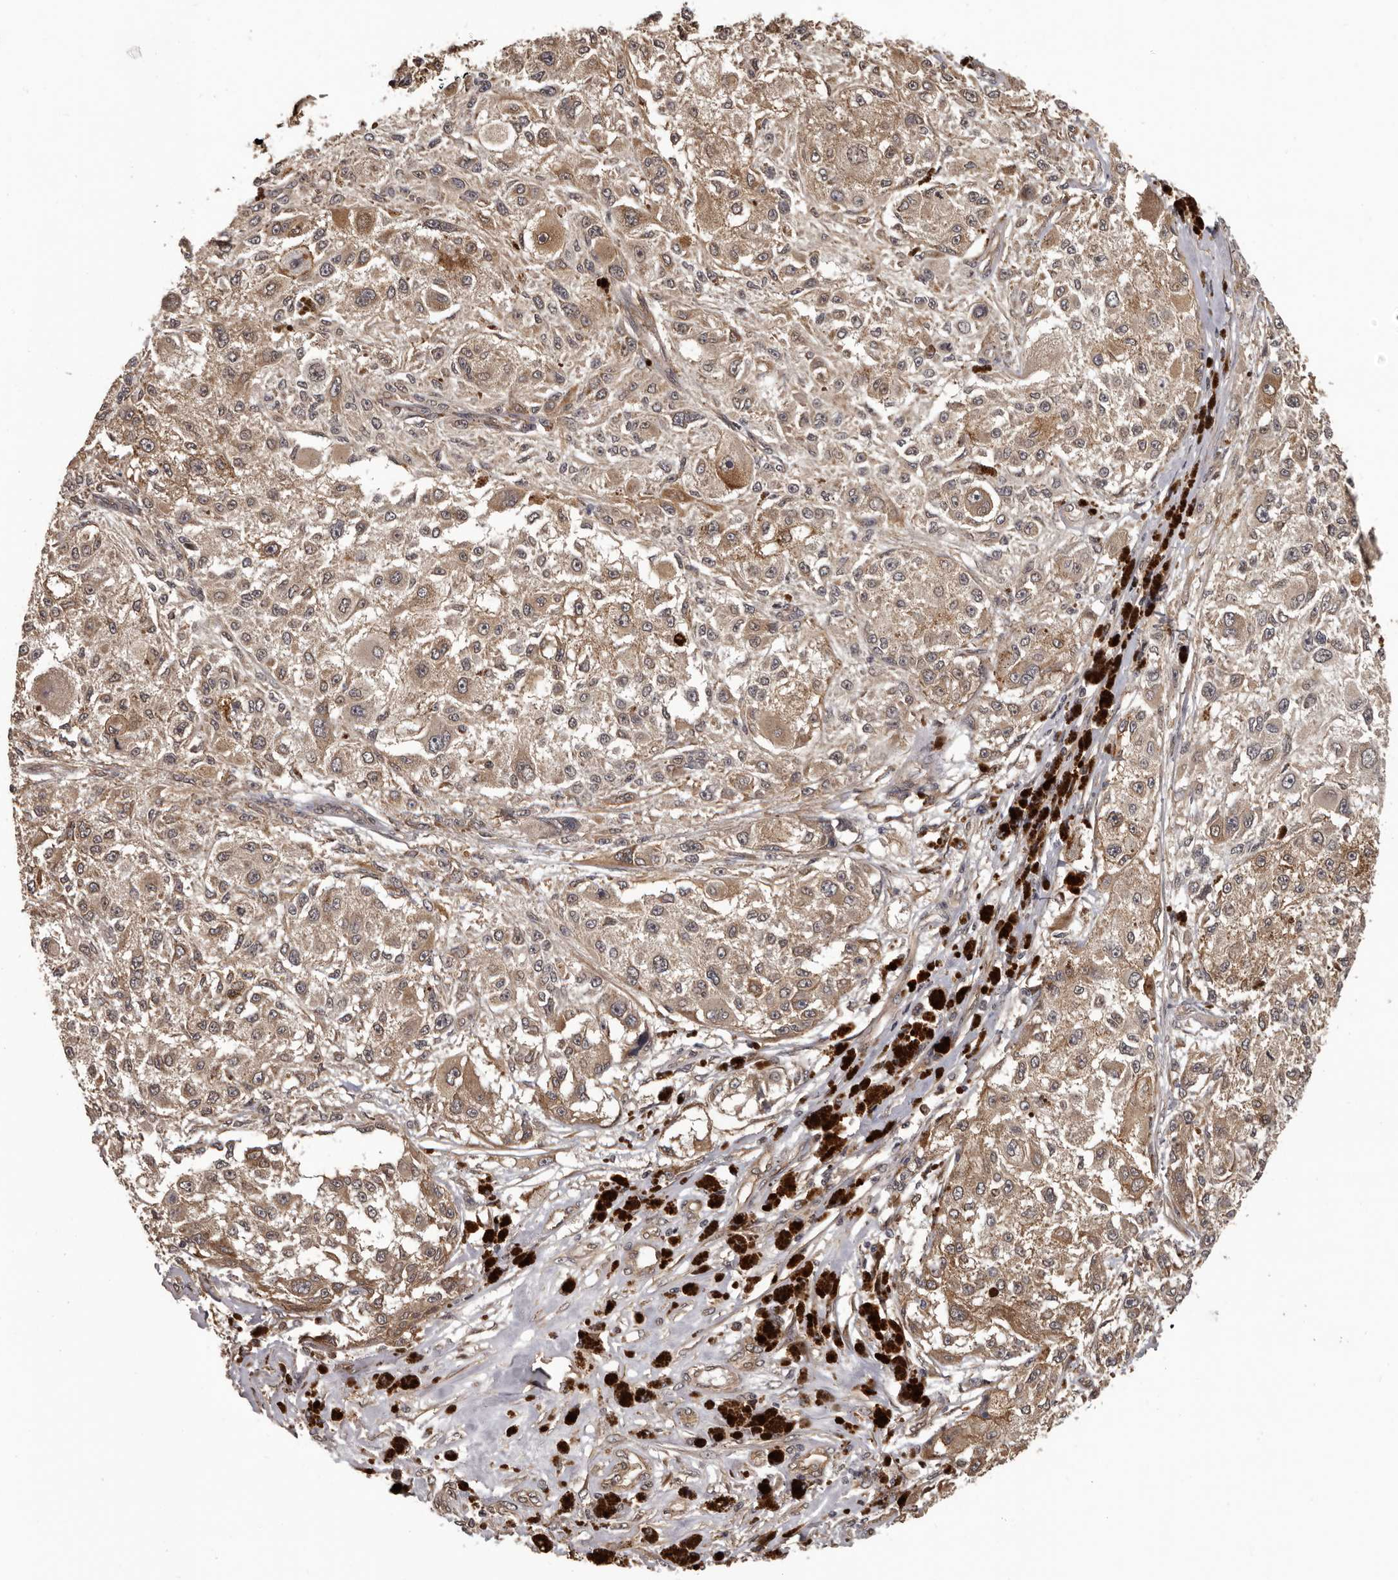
{"staining": {"intensity": "moderate", "quantity": ">75%", "location": "cytoplasmic/membranous"}, "tissue": "melanoma", "cell_type": "Tumor cells", "image_type": "cancer", "snomed": [{"axis": "morphology", "description": "Necrosis, NOS"}, {"axis": "morphology", "description": "Malignant melanoma, NOS"}, {"axis": "topography", "description": "Skin"}], "caption": "Malignant melanoma stained for a protein (brown) exhibits moderate cytoplasmic/membranous positive staining in about >75% of tumor cells.", "gene": "SLITRK6", "patient": {"sex": "female", "age": 87}}